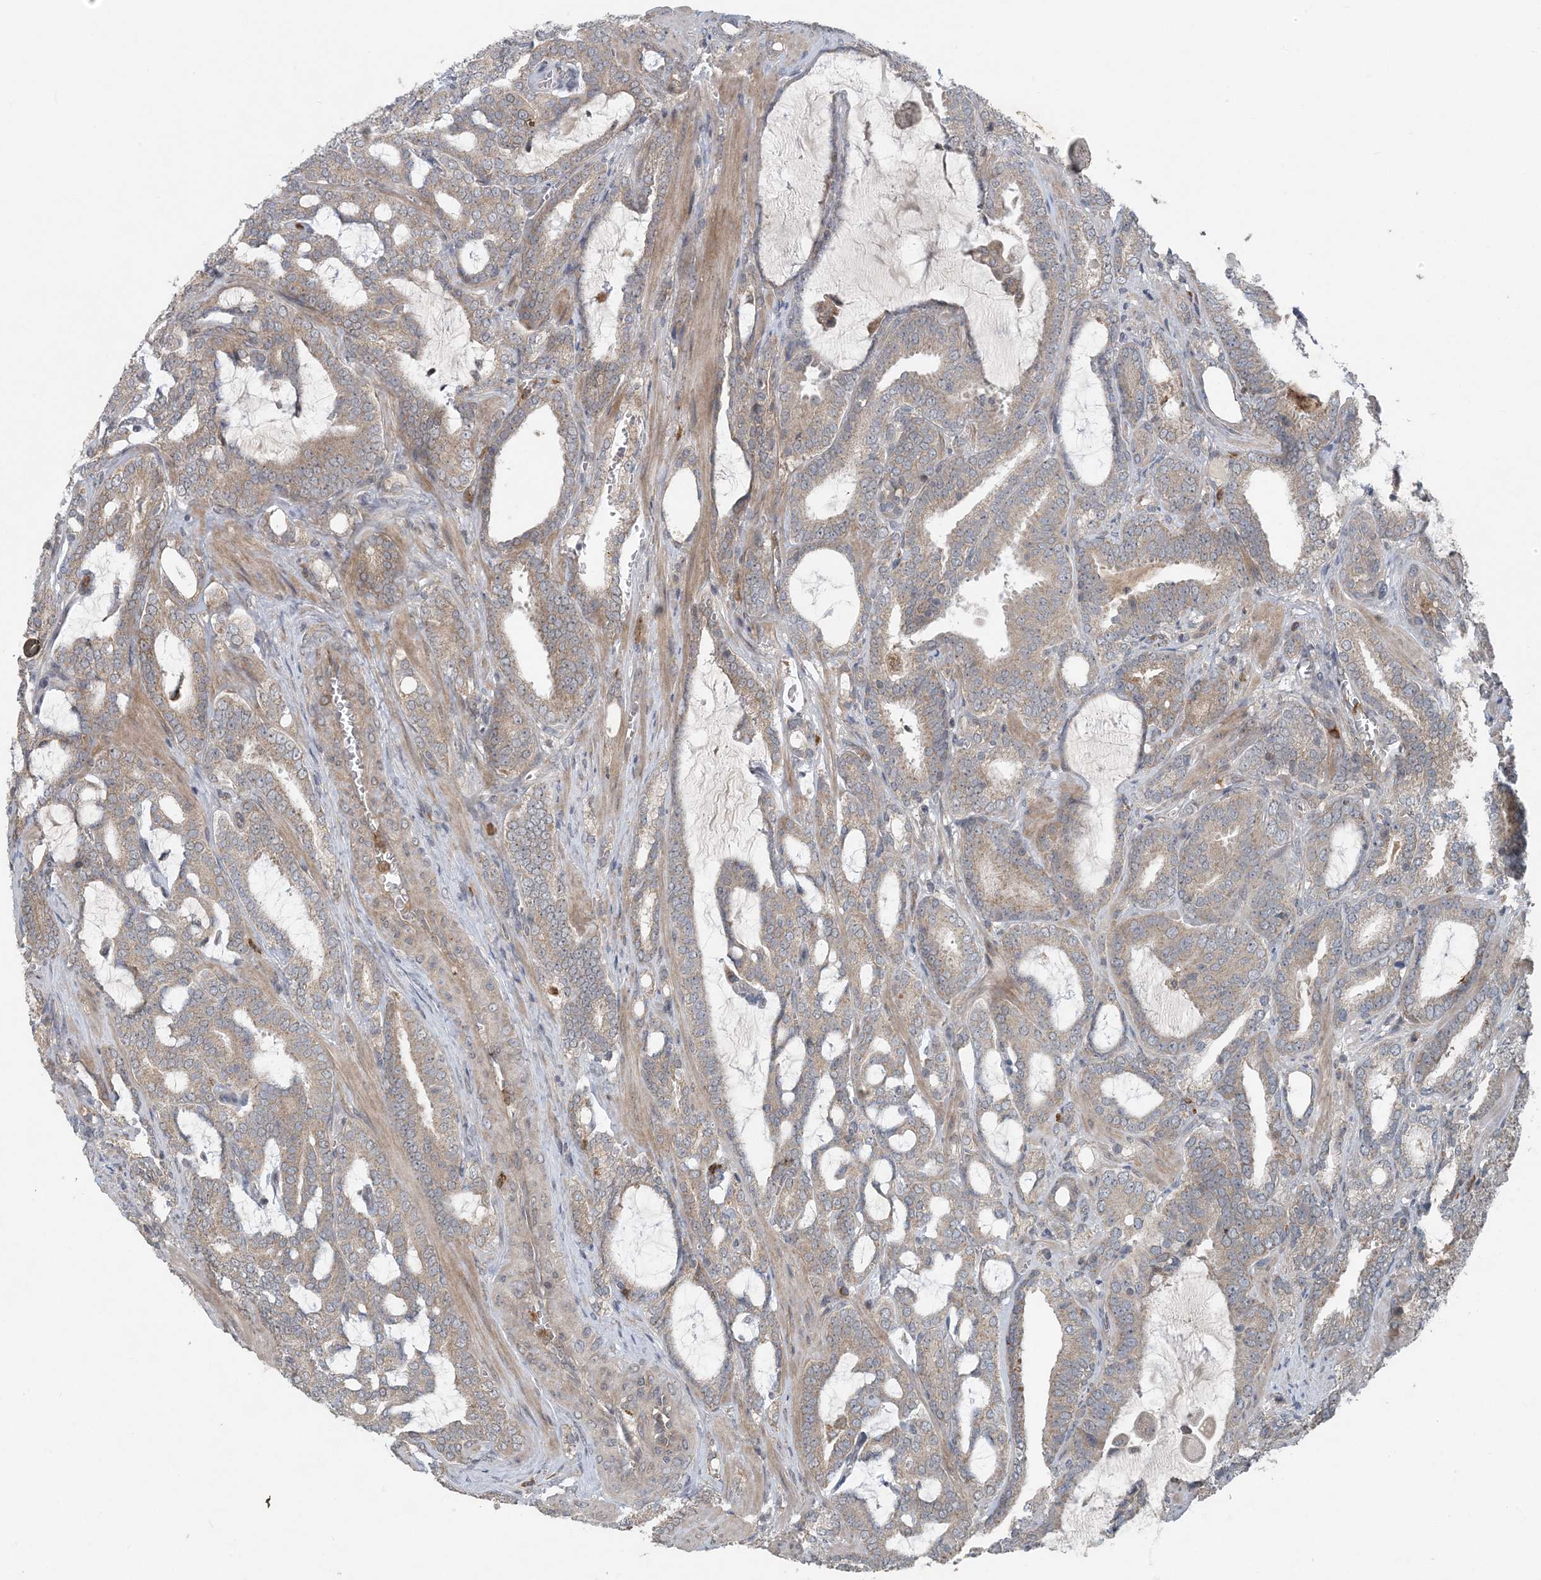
{"staining": {"intensity": "weak", "quantity": "25%-75%", "location": "cytoplasmic/membranous"}, "tissue": "prostate cancer", "cell_type": "Tumor cells", "image_type": "cancer", "snomed": [{"axis": "morphology", "description": "Adenocarcinoma, High grade"}, {"axis": "topography", "description": "Prostate and seminal vesicle, NOS"}], "caption": "Adenocarcinoma (high-grade) (prostate) stained with a protein marker exhibits weak staining in tumor cells.", "gene": "MYO9B", "patient": {"sex": "male", "age": 67}}